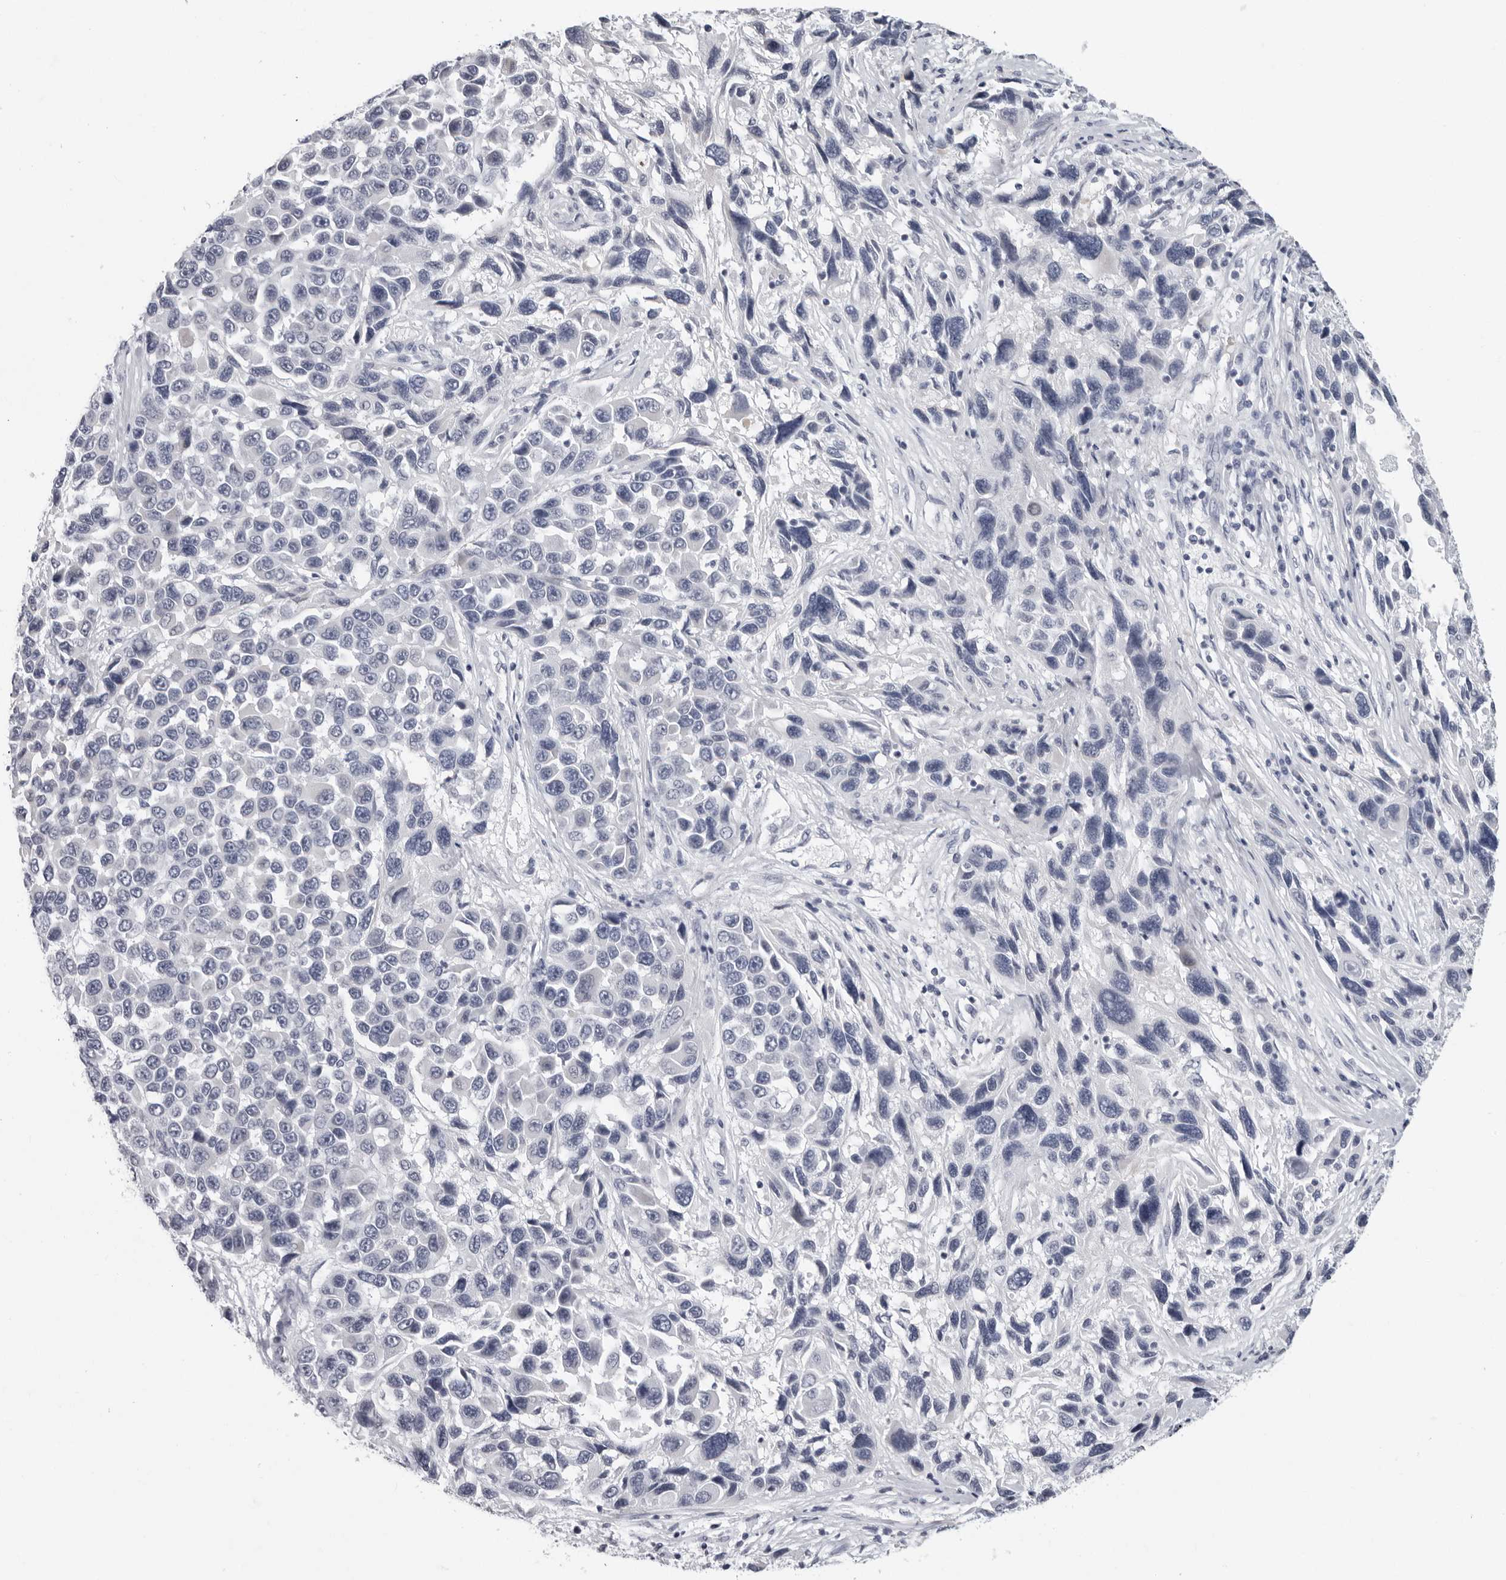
{"staining": {"intensity": "negative", "quantity": "none", "location": "none"}, "tissue": "melanoma", "cell_type": "Tumor cells", "image_type": "cancer", "snomed": [{"axis": "morphology", "description": "Malignant melanoma, NOS"}, {"axis": "topography", "description": "Skin"}], "caption": "Malignant melanoma stained for a protein using immunohistochemistry reveals no positivity tumor cells.", "gene": "CCDC28B", "patient": {"sex": "male", "age": 53}}